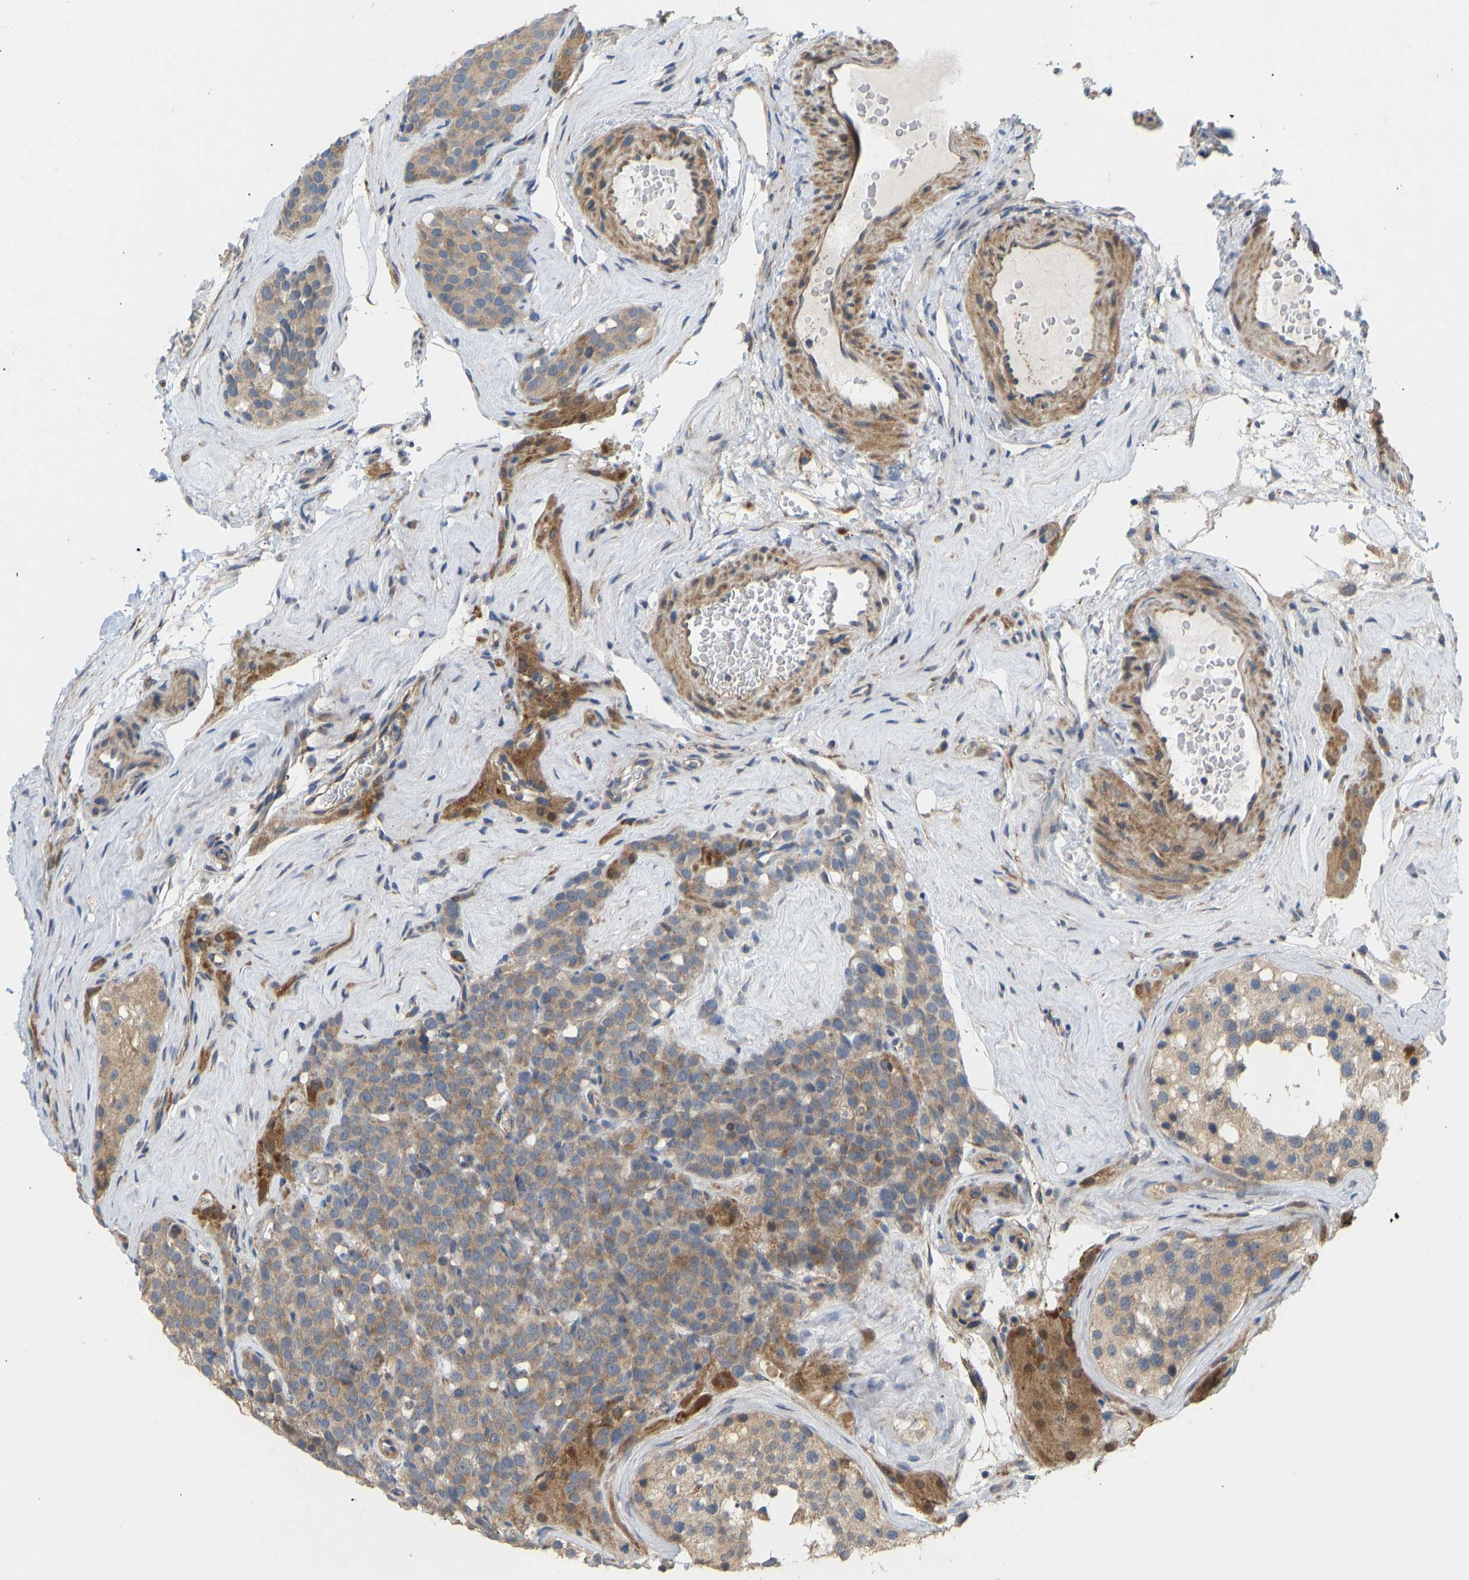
{"staining": {"intensity": "moderate", "quantity": ">75%", "location": "cytoplasmic/membranous"}, "tissue": "testis cancer", "cell_type": "Tumor cells", "image_type": "cancer", "snomed": [{"axis": "morphology", "description": "Carcinoma, Embryonal, NOS"}, {"axis": "topography", "description": "Testis"}], "caption": "Embryonal carcinoma (testis) was stained to show a protein in brown. There is medium levels of moderate cytoplasmic/membranous expression in approximately >75% of tumor cells.", "gene": "HACD2", "patient": {"sex": "male", "age": 31}}